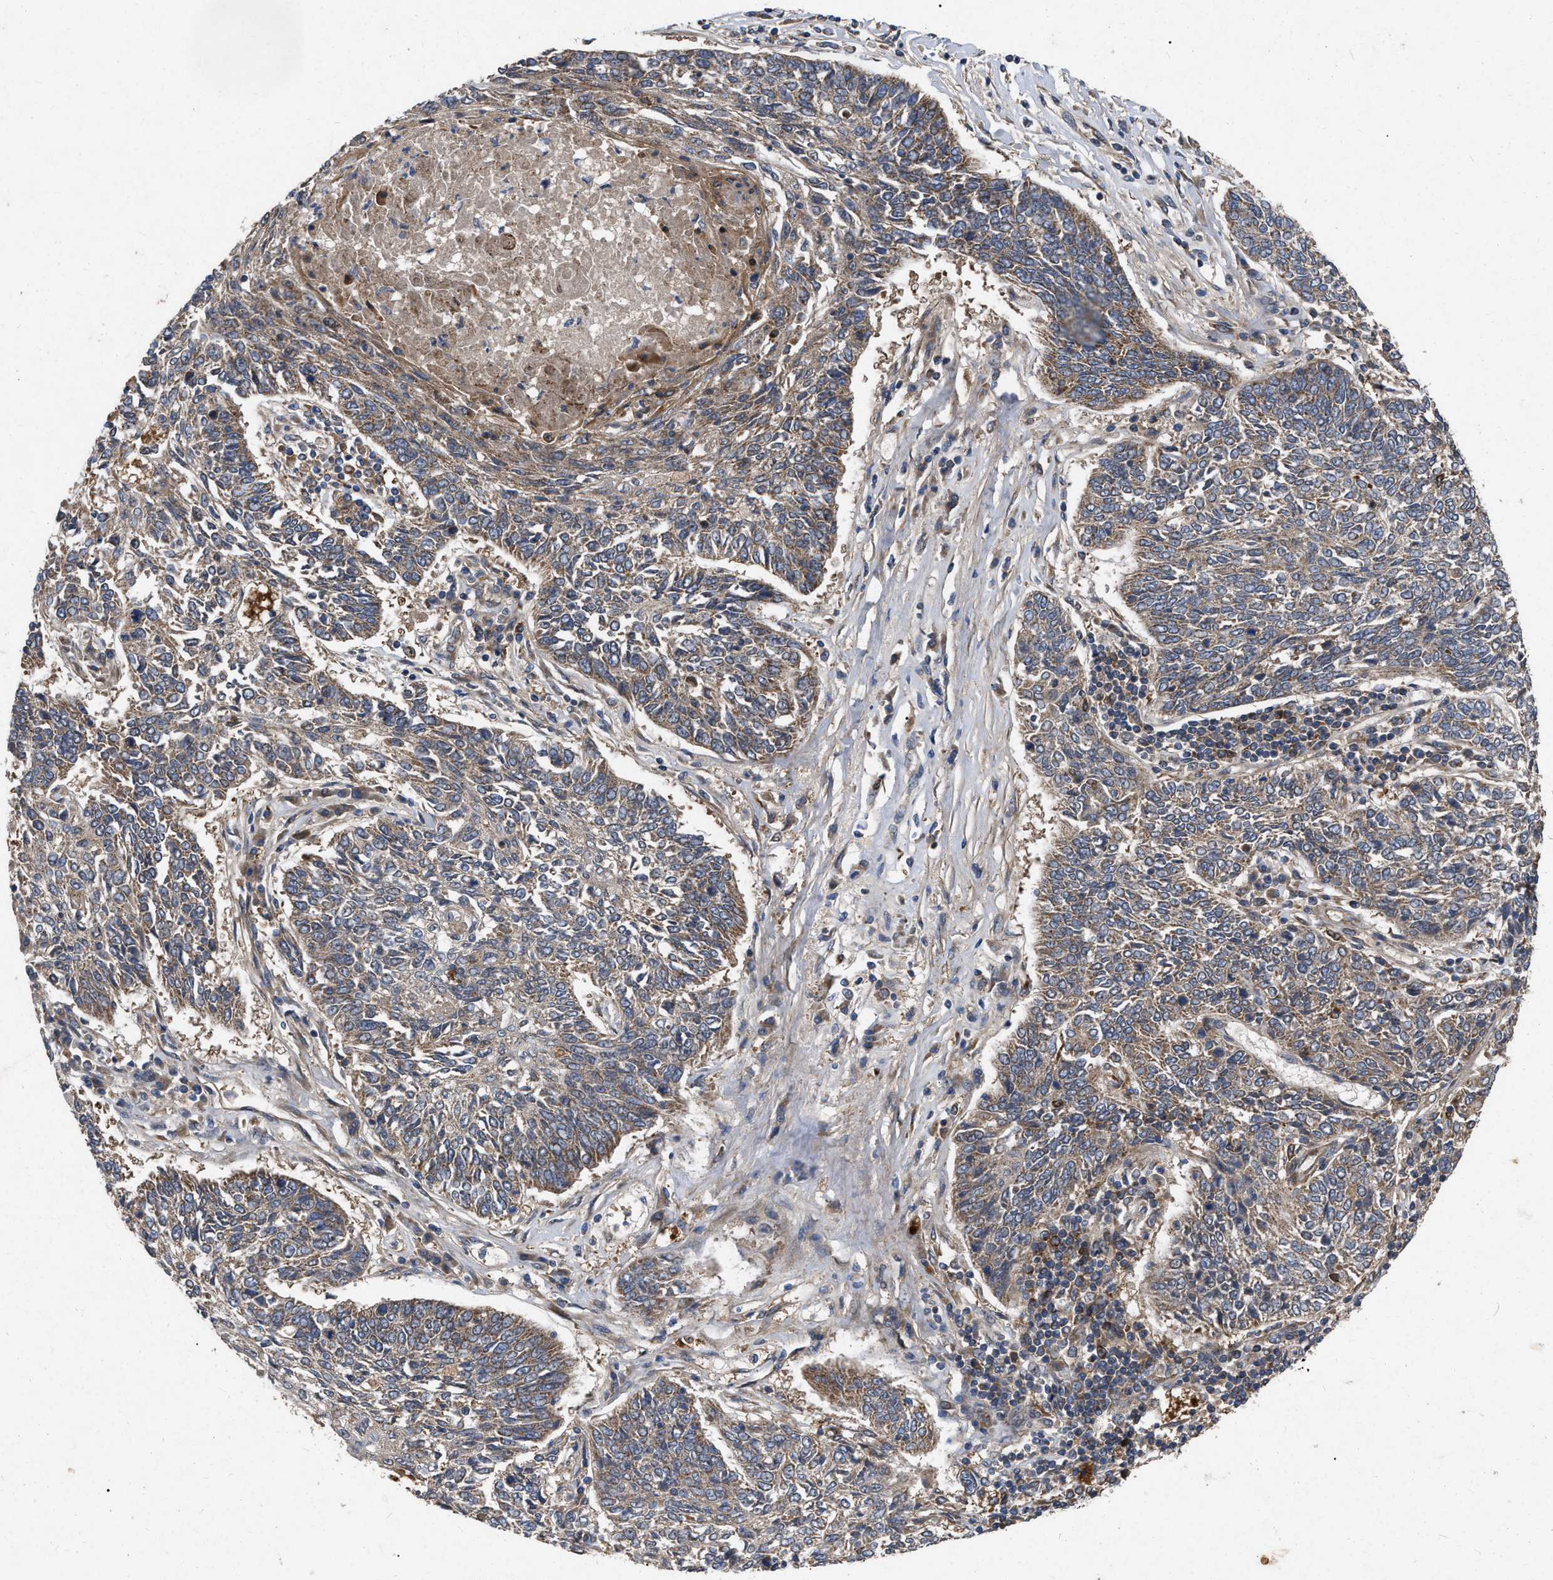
{"staining": {"intensity": "moderate", "quantity": ">75%", "location": "cytoplasmic/membranous"}, "tissue": "lung cancer", "cell_type": "Tumor cells", "image_type": "cancer", "snomed": [{"axis": "morphology", "description": "Normal tissue, NOS"}, {"axis": "morphology", "description": "Squamous cell carcinoma, NOS"}, {"axis": "topography", "description": "Cartilage tissue"}, {"axis": "topography", "description": "Bronchus"}, {"axis": "topography", "description": "Lung"}], "caption": "This image reveals immunohistochemistry staining of human squamous cell carcinoma (lung), with medium moderate cytoplasmic/membranous staining in about >75% of tumor cells.", "gene": "CDKN2C", "patient": {"sex": "female", "age": 49}}